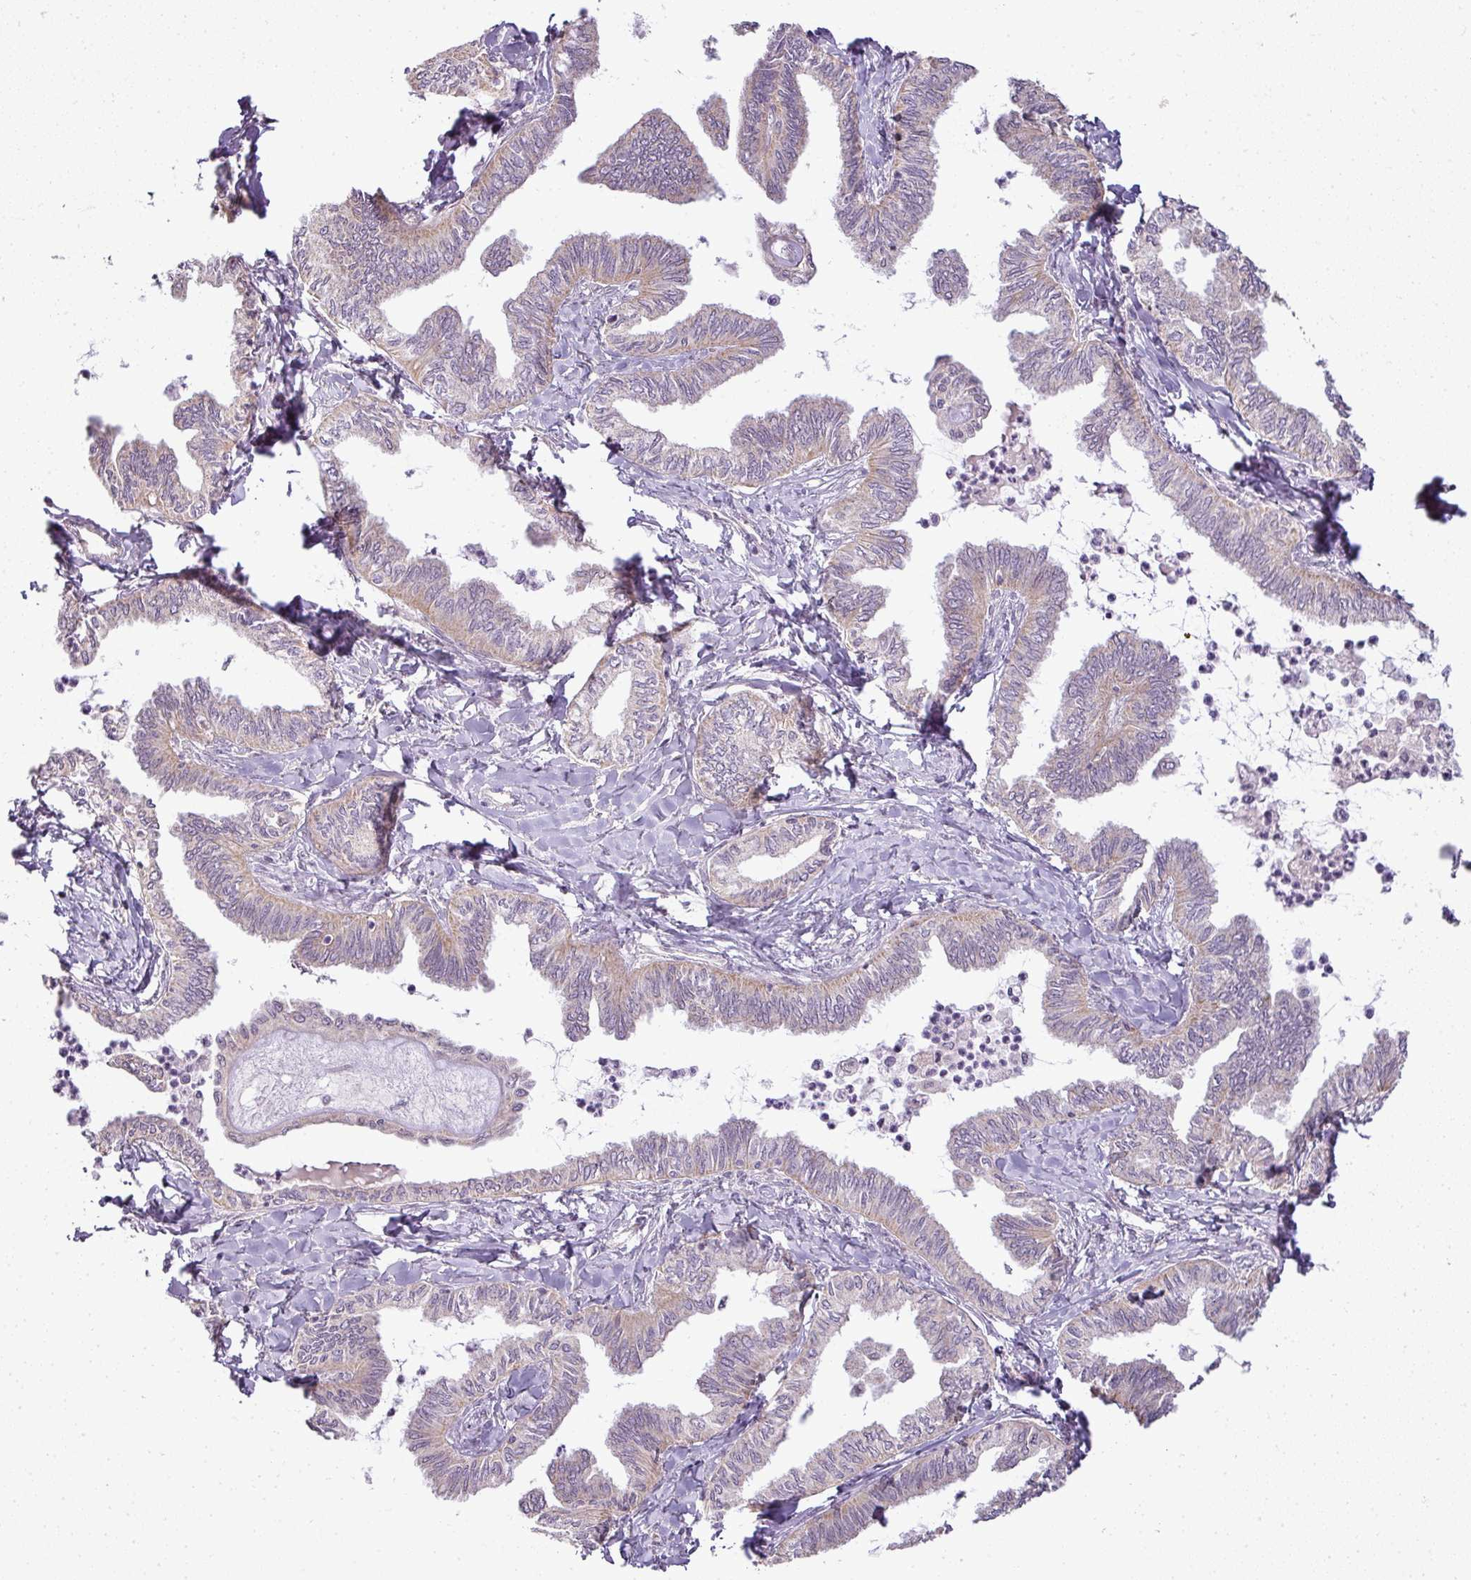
{"staining": {"intensity": "weak", "quantity": "25%-75%", "location": "cytoplasmic/membranous"}, "tissue": "ovarian cancer", "cell_type": "Tumor cells", "image_type": "cancer", "snomed": [{"axis": "morphology", "description": "Carcinoma, endometroid"}, {"axis": "topography", "description": "Ovary"}], "caption": "High-magnification brightfield microscopy of endometroid carcinoma (ovarian) stained with DAB (3,3'-diaminobenzidine) (brown) and counterstained with hematoxylin (blue). tumor cells exhibit weak cytoplasmic/membranous positivity is appreciated in approximately25%-75% of cells.", "gene": "LY75", "patient": {"sex": "female", "age": 70}}